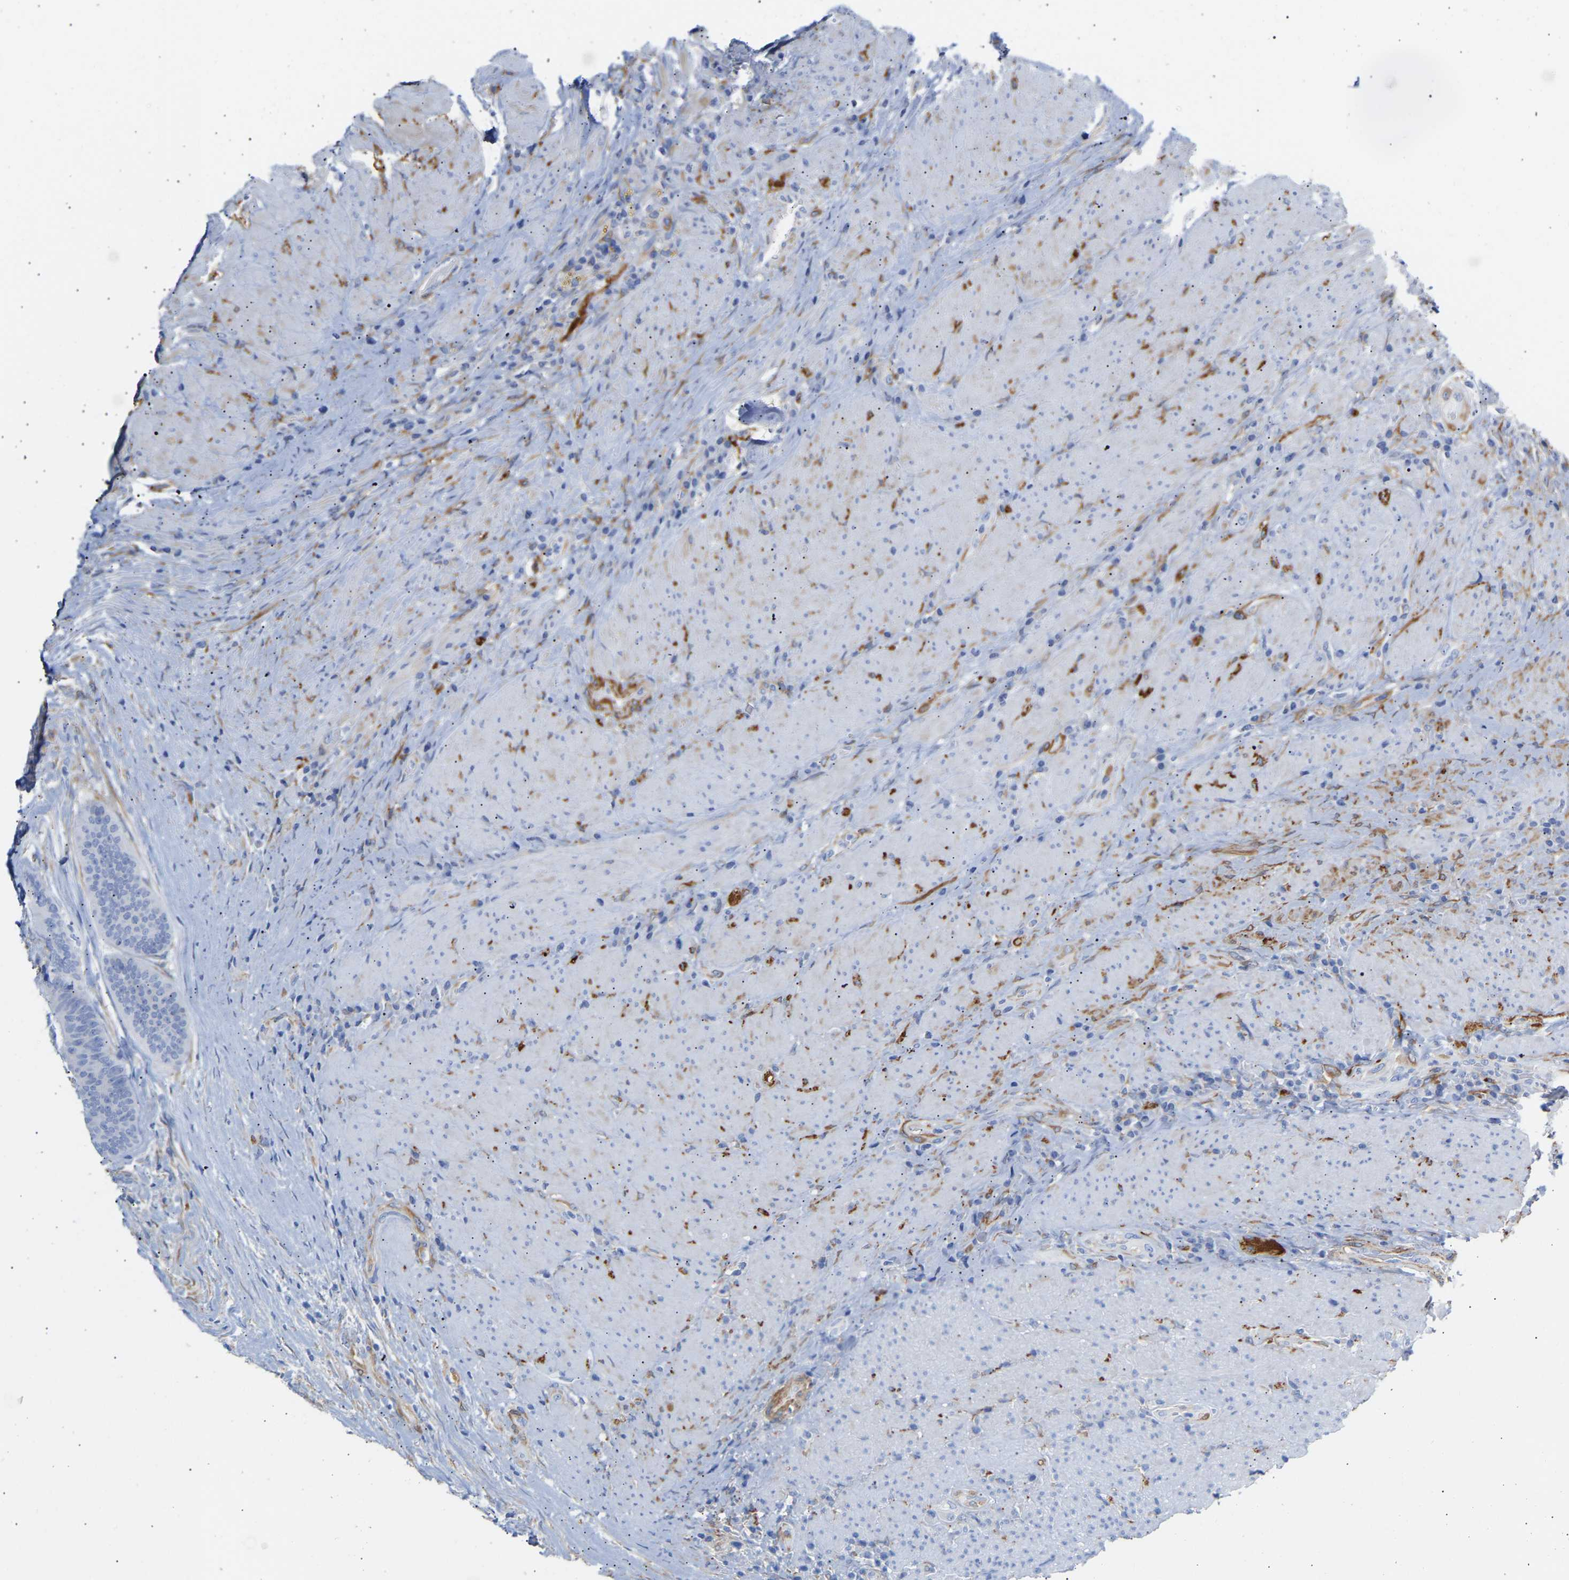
{"staining": {"intensity": "negative", "quantity": "none", "location": "none"}, "tissue": "colorectal cancer", "cell_type": "Tumor cells", "image_type": "cancer", "snomed": [{"axis": "morphology", "description": "Adenocarcinoma, NOS"}, {"axis": "topography", "description": "Rectum"}], "caption": "Image shows no significant protein positivity in tumor cells of colorectal cancer.", "gene": "AMPH", "patient": {"sex": "male", "age": 72}}